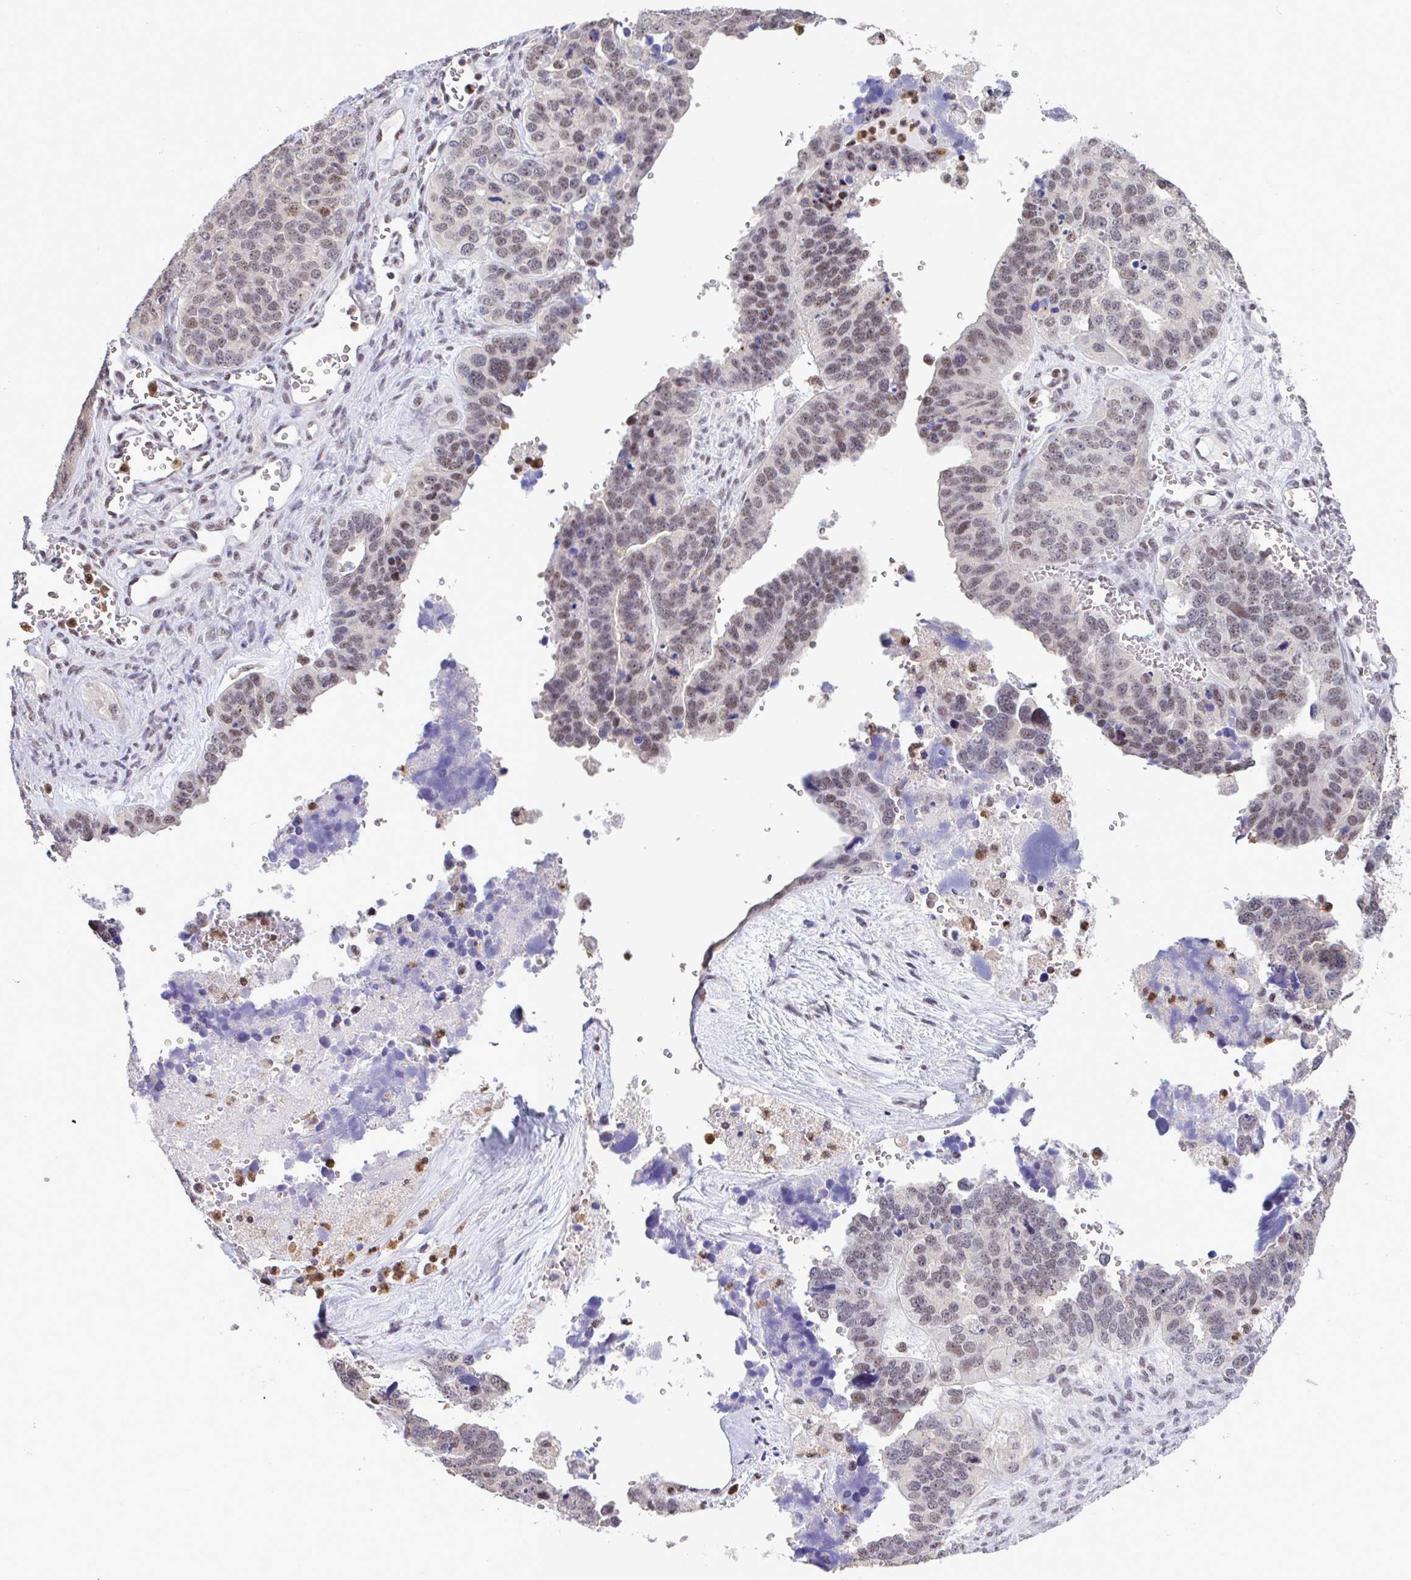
{"staining": {"intensity": "weak", "quantity": ">75%", "location": "nuclear"}, "tissue": "ovarian cancer", "cell_type": "Tumor cells", "image_type": "cancer", "snomed": [{"axis": "morphology", "description": "Cystadenocarcinoma, serous, NOS"}, {"axis": "topography", "description": "Ovary"}], "caption": "Human ovarian serous cystadenocarcinoma stained with a protein marker exhibits weak staining in tumor cells.", "gene": "OR6K3", "patient": {"sex": "female", "age": 76}}